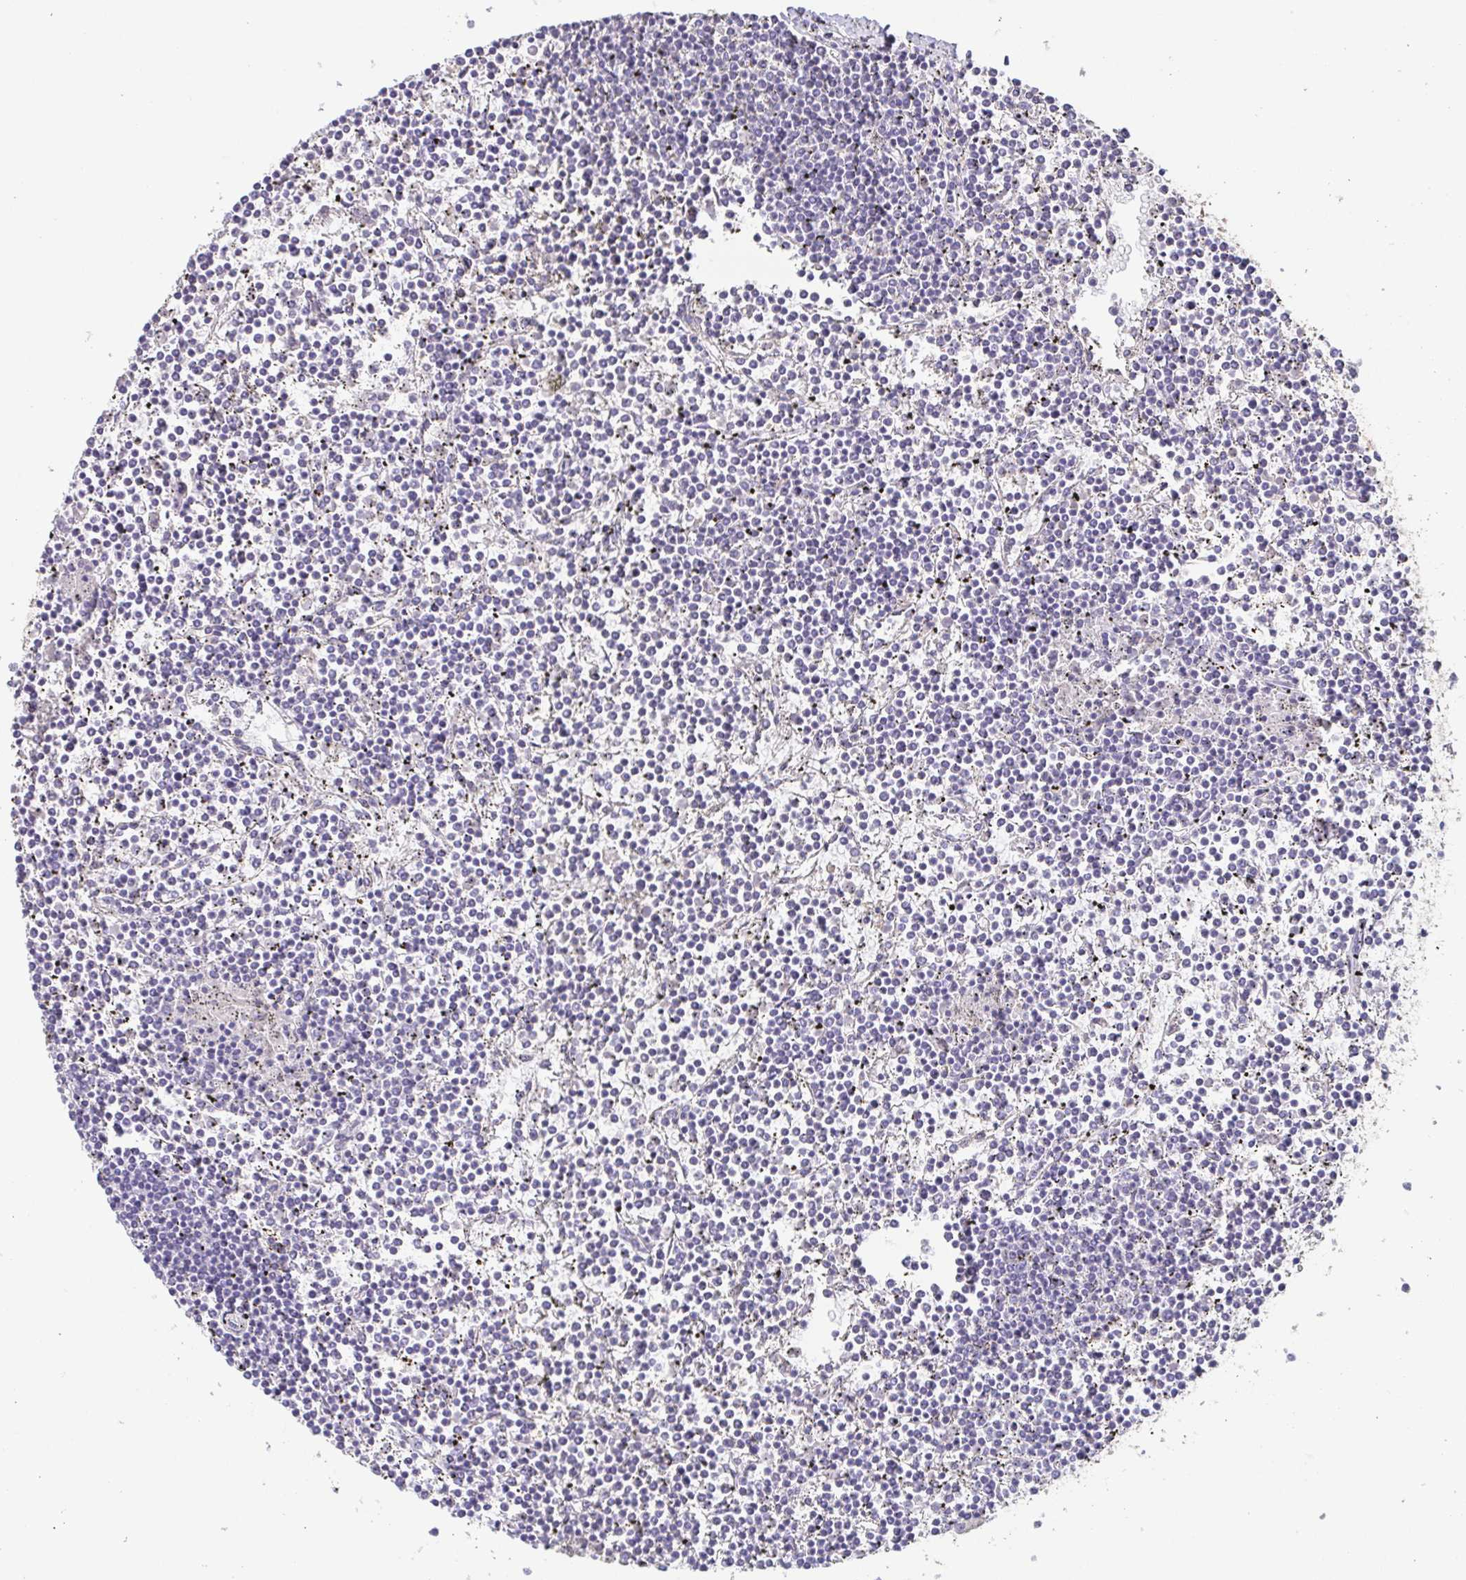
{"staining": {"intensity": "negative", "quantity": "none", "location": "none"}, "tissue": "lymphoma", "cell_type": "Tumor cells", "image_type": "cancer", "snomed": [{"axis": "morphology", "description": "Malignant lymphoma, non-Hodgkin's type, Low grade"}, {"axis": "topography", "description": "Spleen"}], "caption": "The photomicrograph reveals no staining of tumor cells in low-grade malignant lymphoma, non-Hodgkin's type. (DAB immunohistochemistry (IHC), high magnification).", "gene": "BPIFA2", "patient": {"sex": "female", "age": 19}}